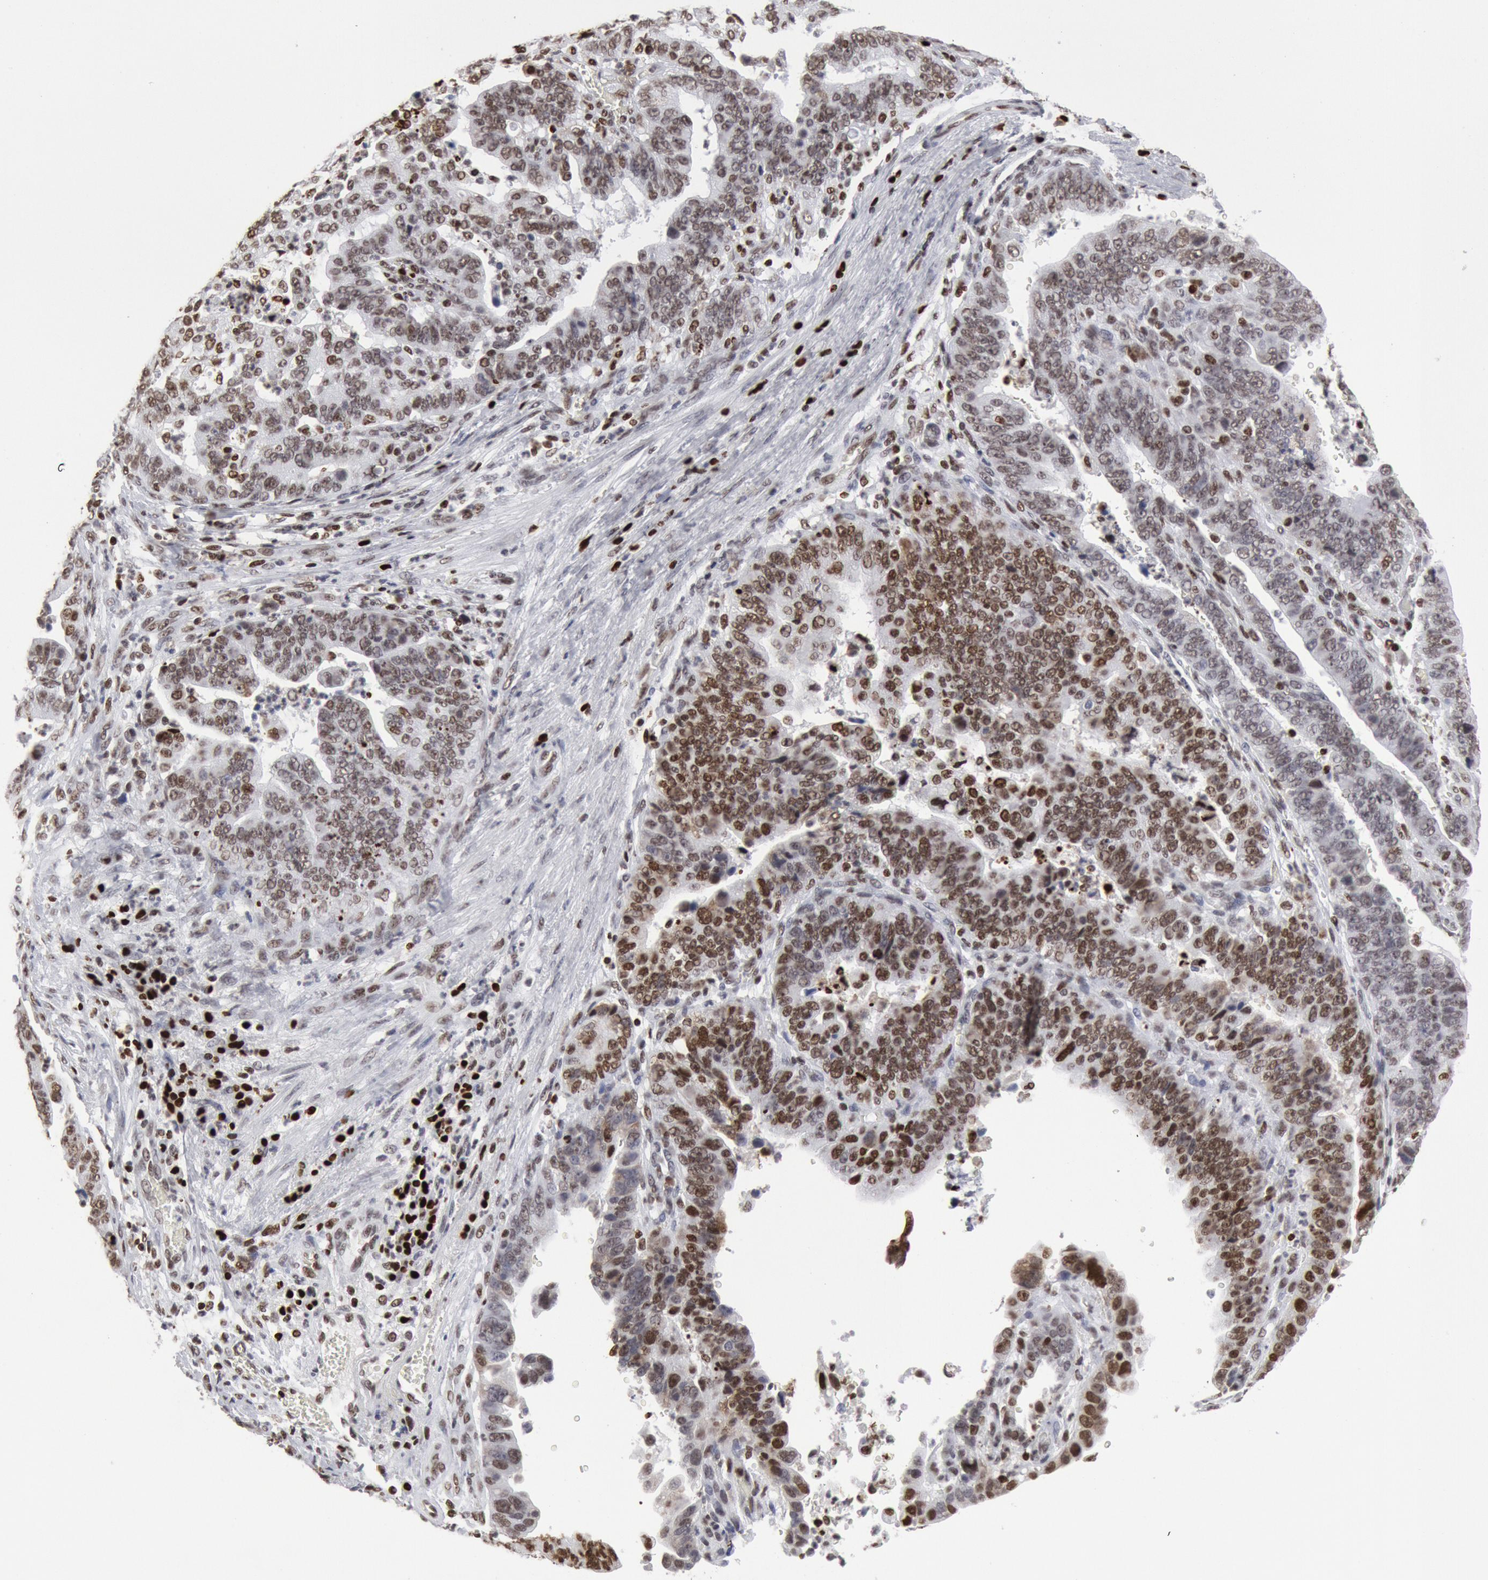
{"staining": {"intensity": "moderate", "quantity": "25%-75%", "location": "nuclear"}, "tissue": "stomach cancer", "cell_type": "Tumor cells", "image_type": "cancer", "snomed": [{"axis": "morphology", "description": "Adenocarcinoma, NOS"}, {"axis": "topography", "description": "Stomach, upper"}], "caption": "Protein analysis of stomach cancer tissue shows moderate nuclear positivity in about 25%-75% of tumor cells. The protein is shown in brown color, while the nuclei are stained blue.", "gene": "SUB1", "patient": {"sex": "female", "age": 50}}